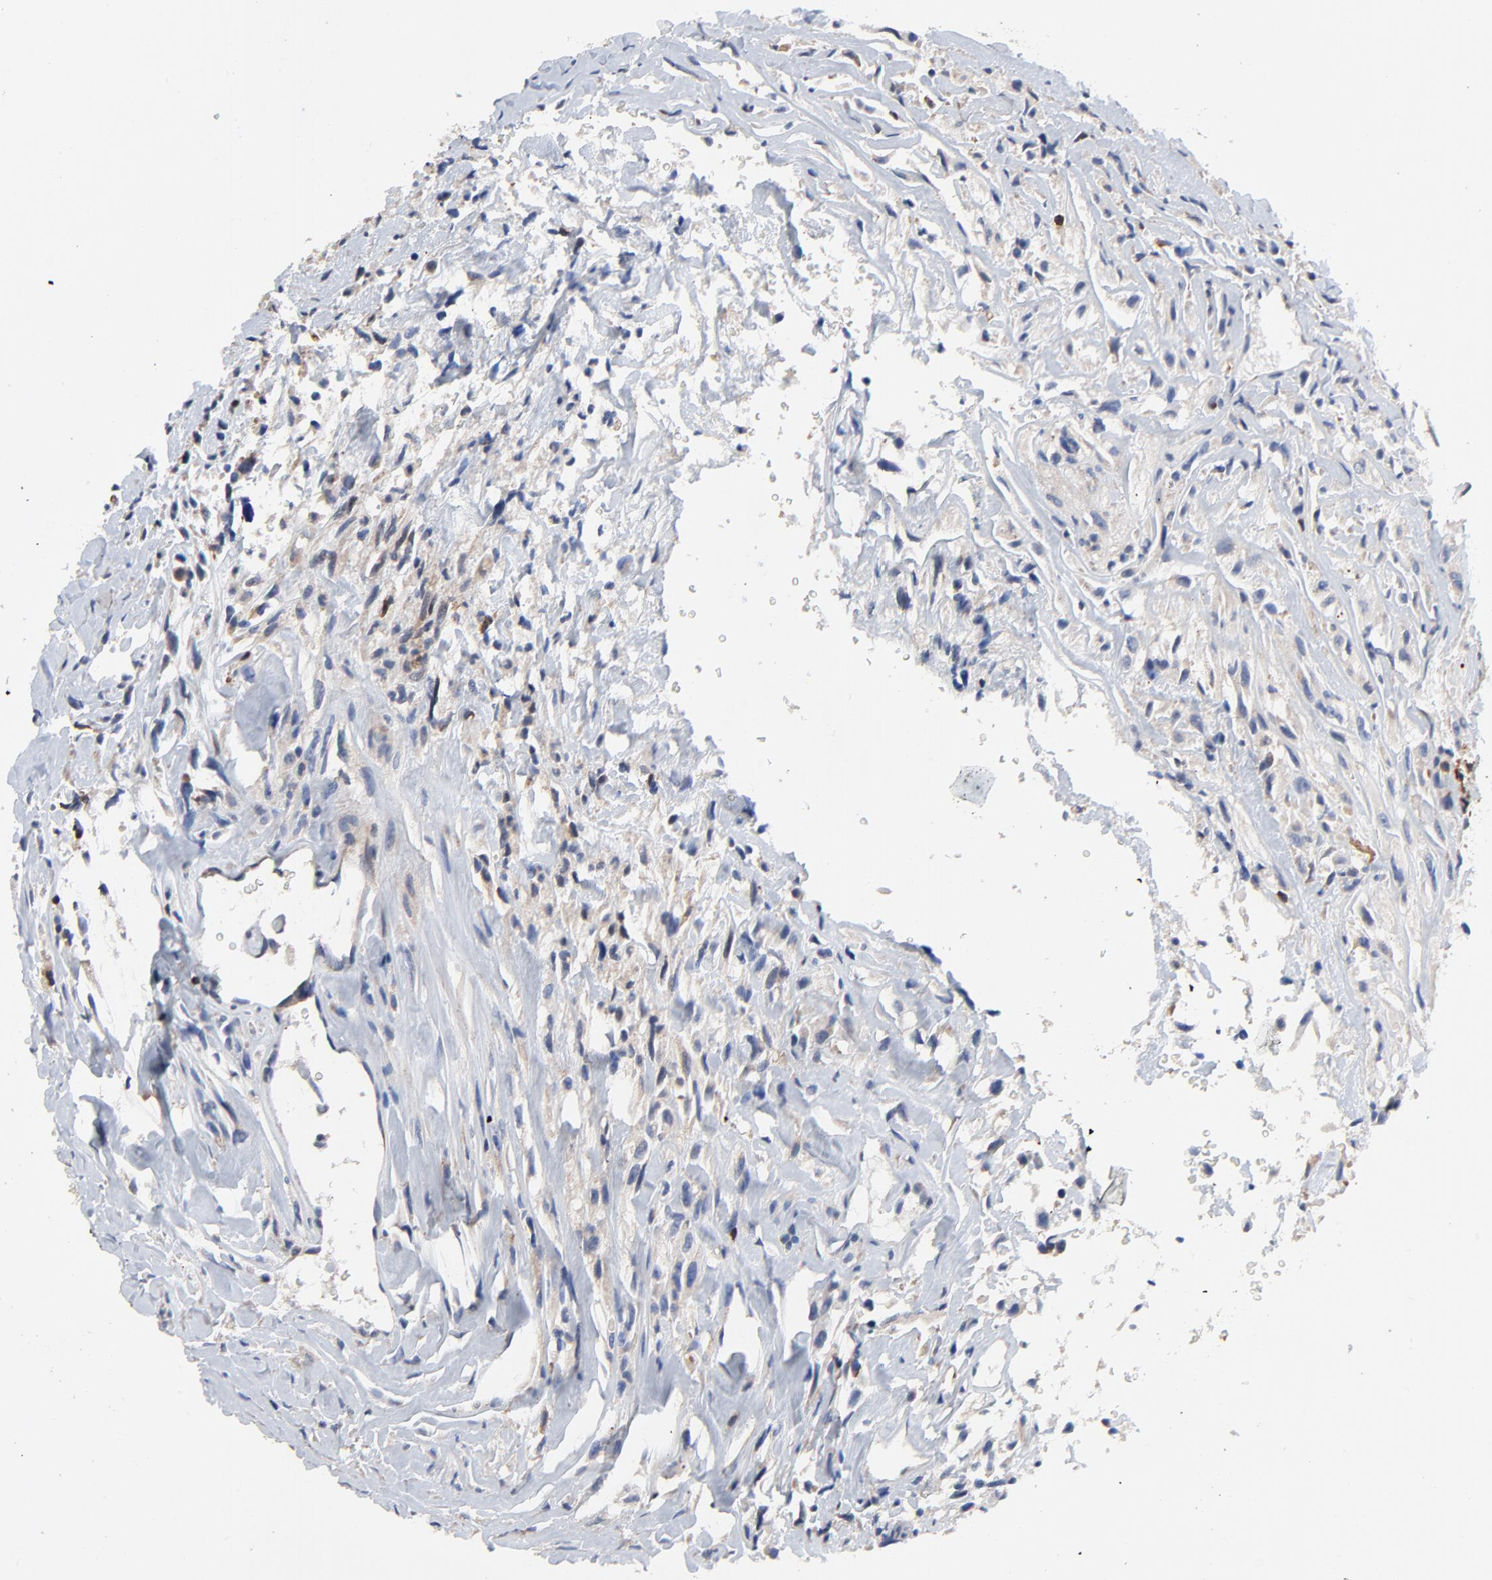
{"staining": {"intensity": "weak", "quantity": "<25%", "location": "cytoplasmic/membranous"}, "tissue": "glioma", "cell_type": "Tumor cells", "image_type": "cancer", "snomed": [{"axis": "morphology", "description": "Glioma, malignant, High grade"}, {"axis": "topography", "description": "Brain"}], "caption": "Tumor cells show no significant protein expression in malignant high-grade glioma. (DAB IHC visualized using brightfield microscopy, high magnification).", "gene": "SKAP1", "patient": {"sex": "male", "age": 48}}